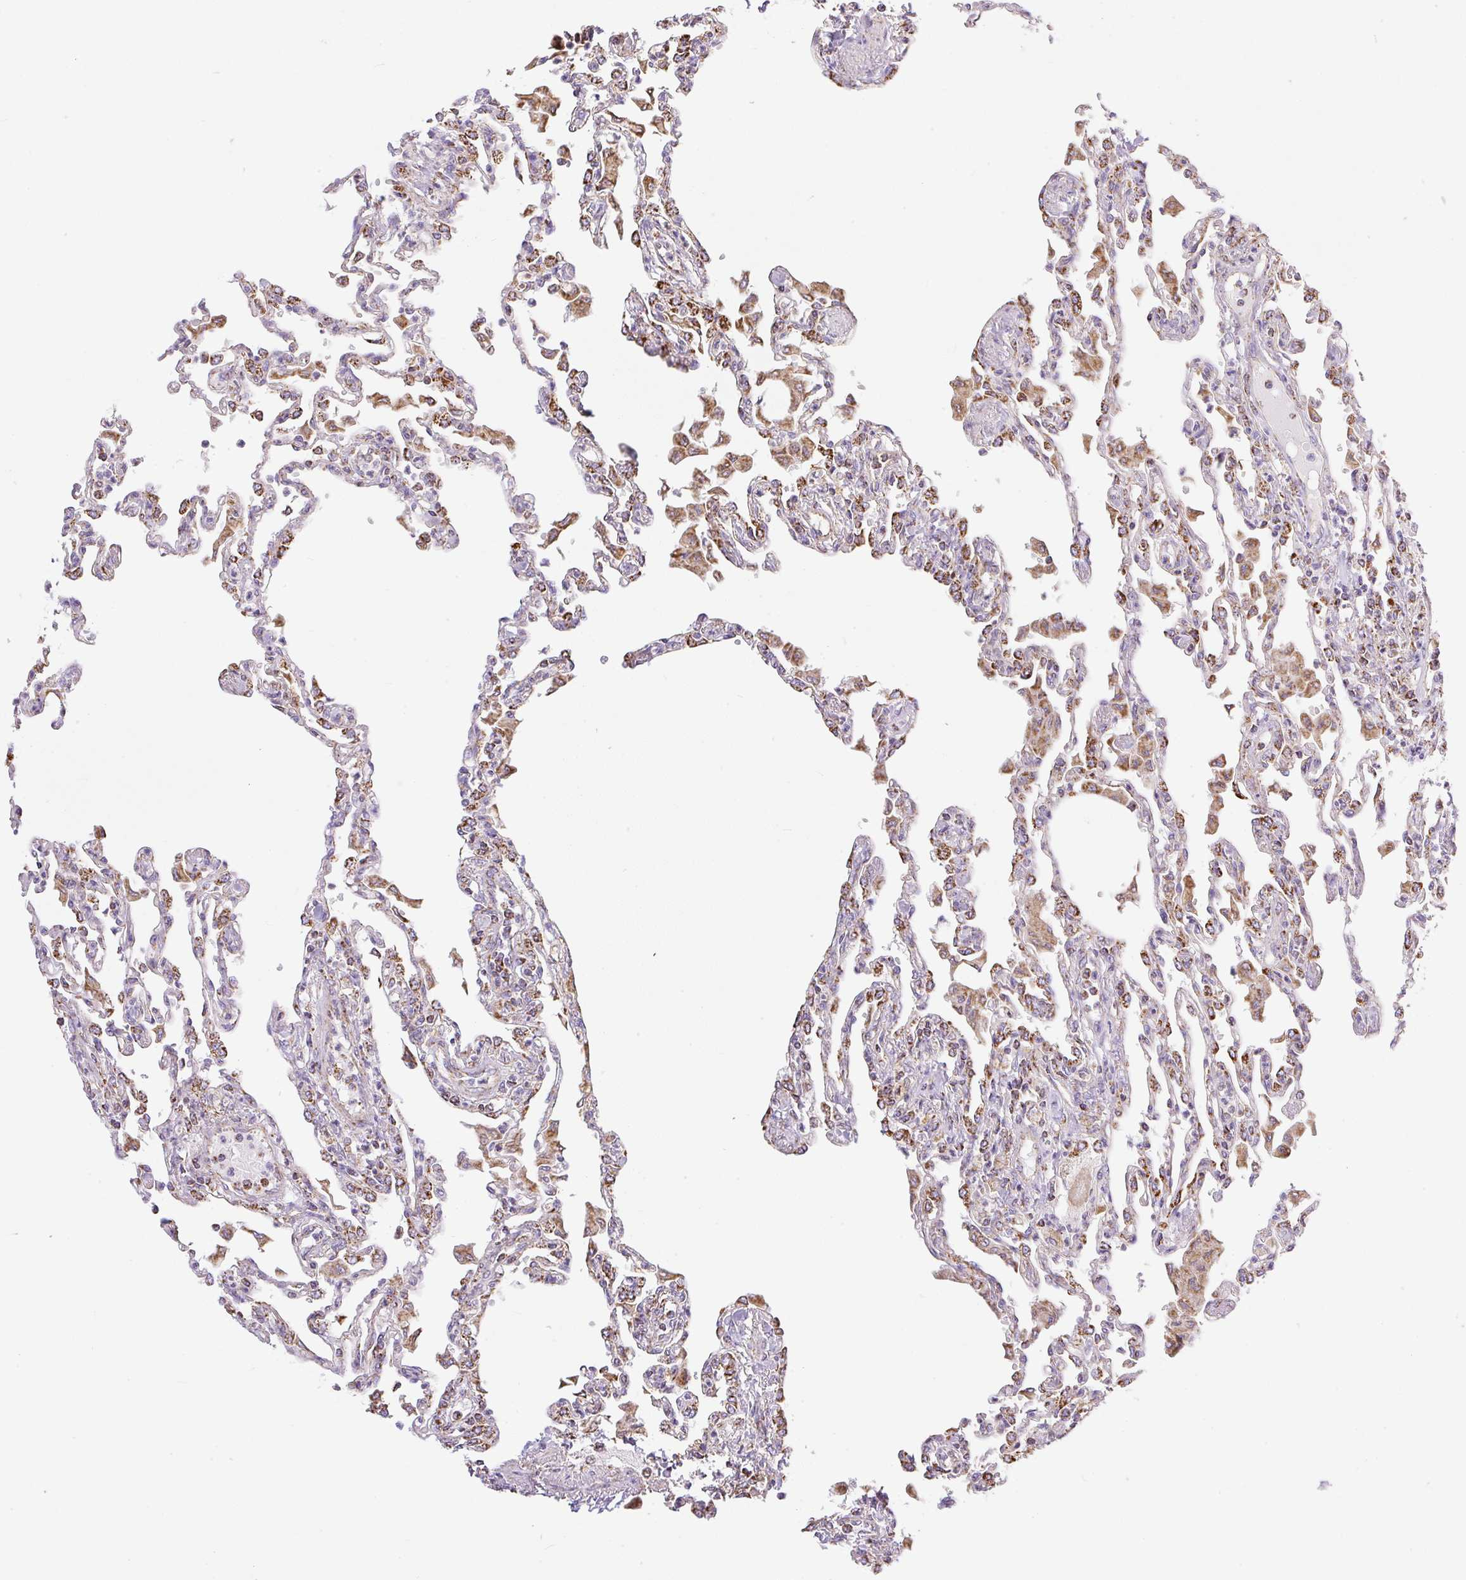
{"staining": {"intensity": "moderate", "quantity": "<25%", "location": "cytoplasmic/membranous"}, "tissue": "lung", "cell_type": "Alveolar cells", "image_type": "normal", "snomed": [{"axis": "morphology", "description": "Normal tissue, NOS"}, {"axis": "topography", "description": "Bronchus"}, {"axis": "topography", "description": "Lung"}], "caption": "About <25% of alveolar cells in benign lung exhibit moderate cytoplasmic/membranous protein positivity as visualized by brown immunohistochemical staining.", "gene": "DAAM2", "patient": {"sex": "female", "age": 49}}